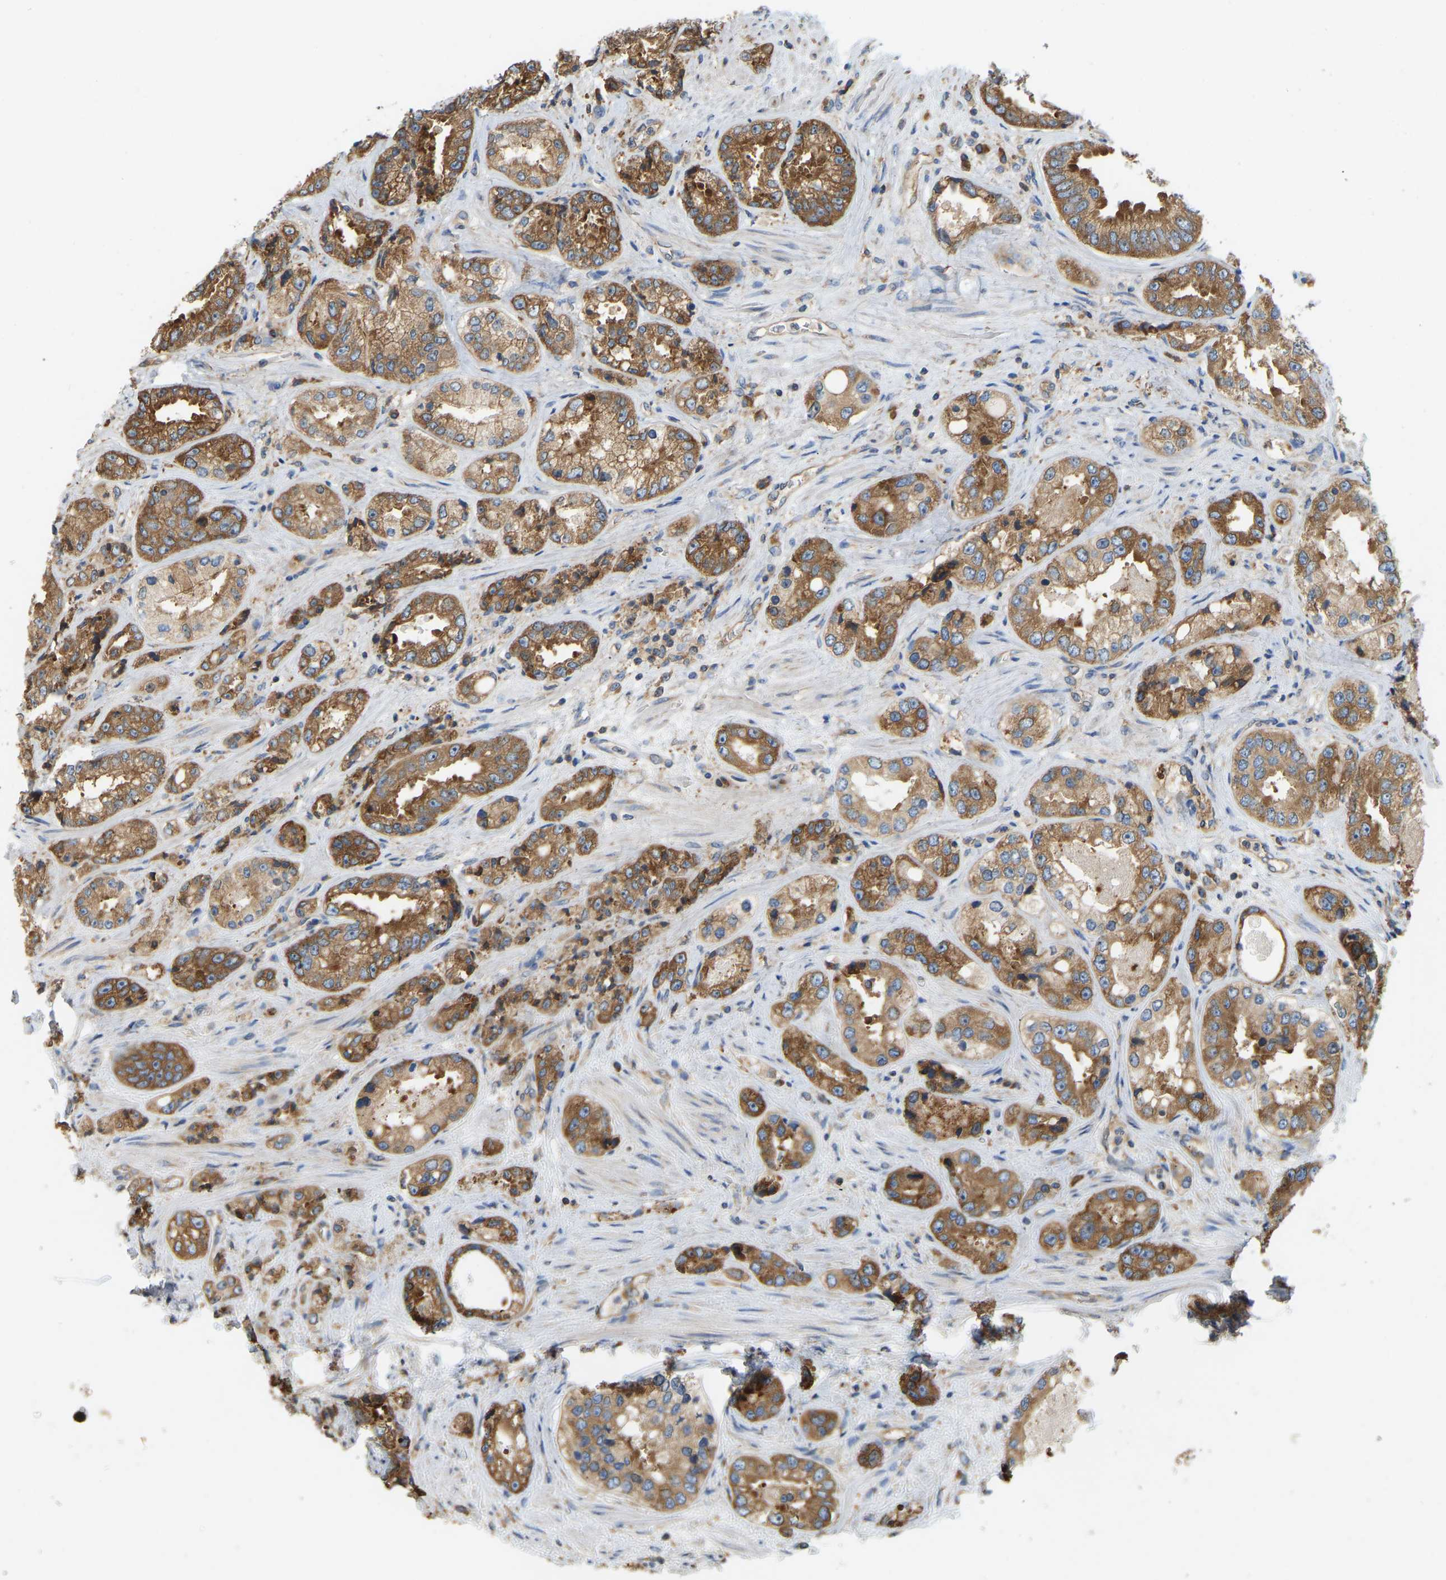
{"staining": {"intensity": "moderate", "quantity": ">75%", "location": "cytoplasmic/membranous"}, "tissue": "prostate cancer", "cell_type": "Tumor cells", "image_type": "cancer", "snomed": [{"axis": "morphology", "description": "Adenocarcinoma, High grade"}, {"axis": "topography", "description": "Prostate"}], "caption": "An immunohistochemistry (IHC) image of tumor tissue is shown. Protein staining in brown labels moderate cytoplasmic/membranous positivity in prostate cancer within tumor cells.", "gene": "RPS6KB2", "patient": {"sex": "male", "age": 61}}